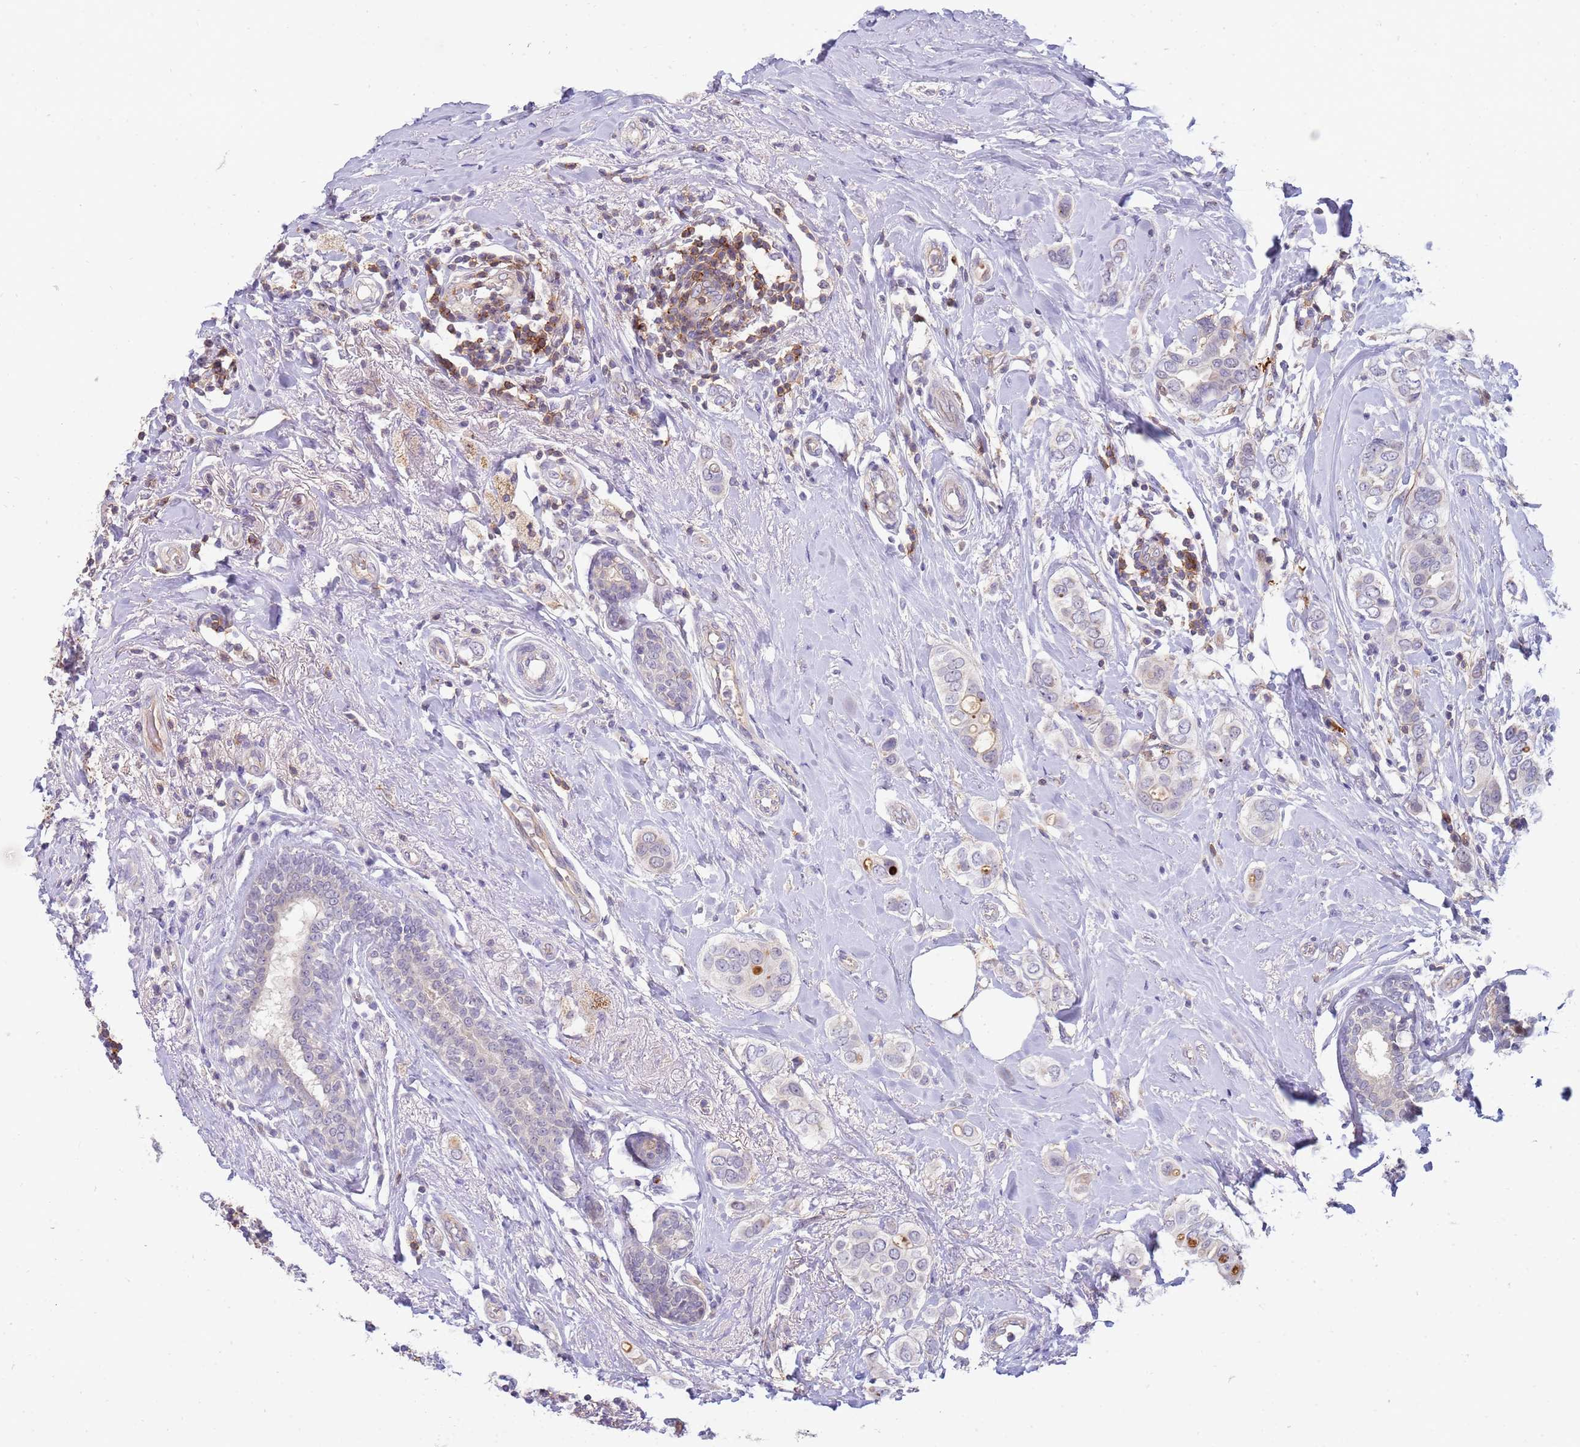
{"staining": {"intensity": "negative", "quantity": "none", "location": "none"}, "tissue": "breast cancer", "cell_type": "Tumor cells", "image_type": "cancer", "snomed": [{"axis": "morphology", "description": "Lobular carcinoma"}, {"axis": "topography", "description": "Breast"}], "caption": "The photomicrograph displays no significant positivity in tumor cells of breast cancer (lobular carcinoma). The staining is performed using DAB brown chromogen with nuclei counter-stained in using hematoxylin.", "gene": "STK25", "patient": {"sex": "female", "age": 51}}